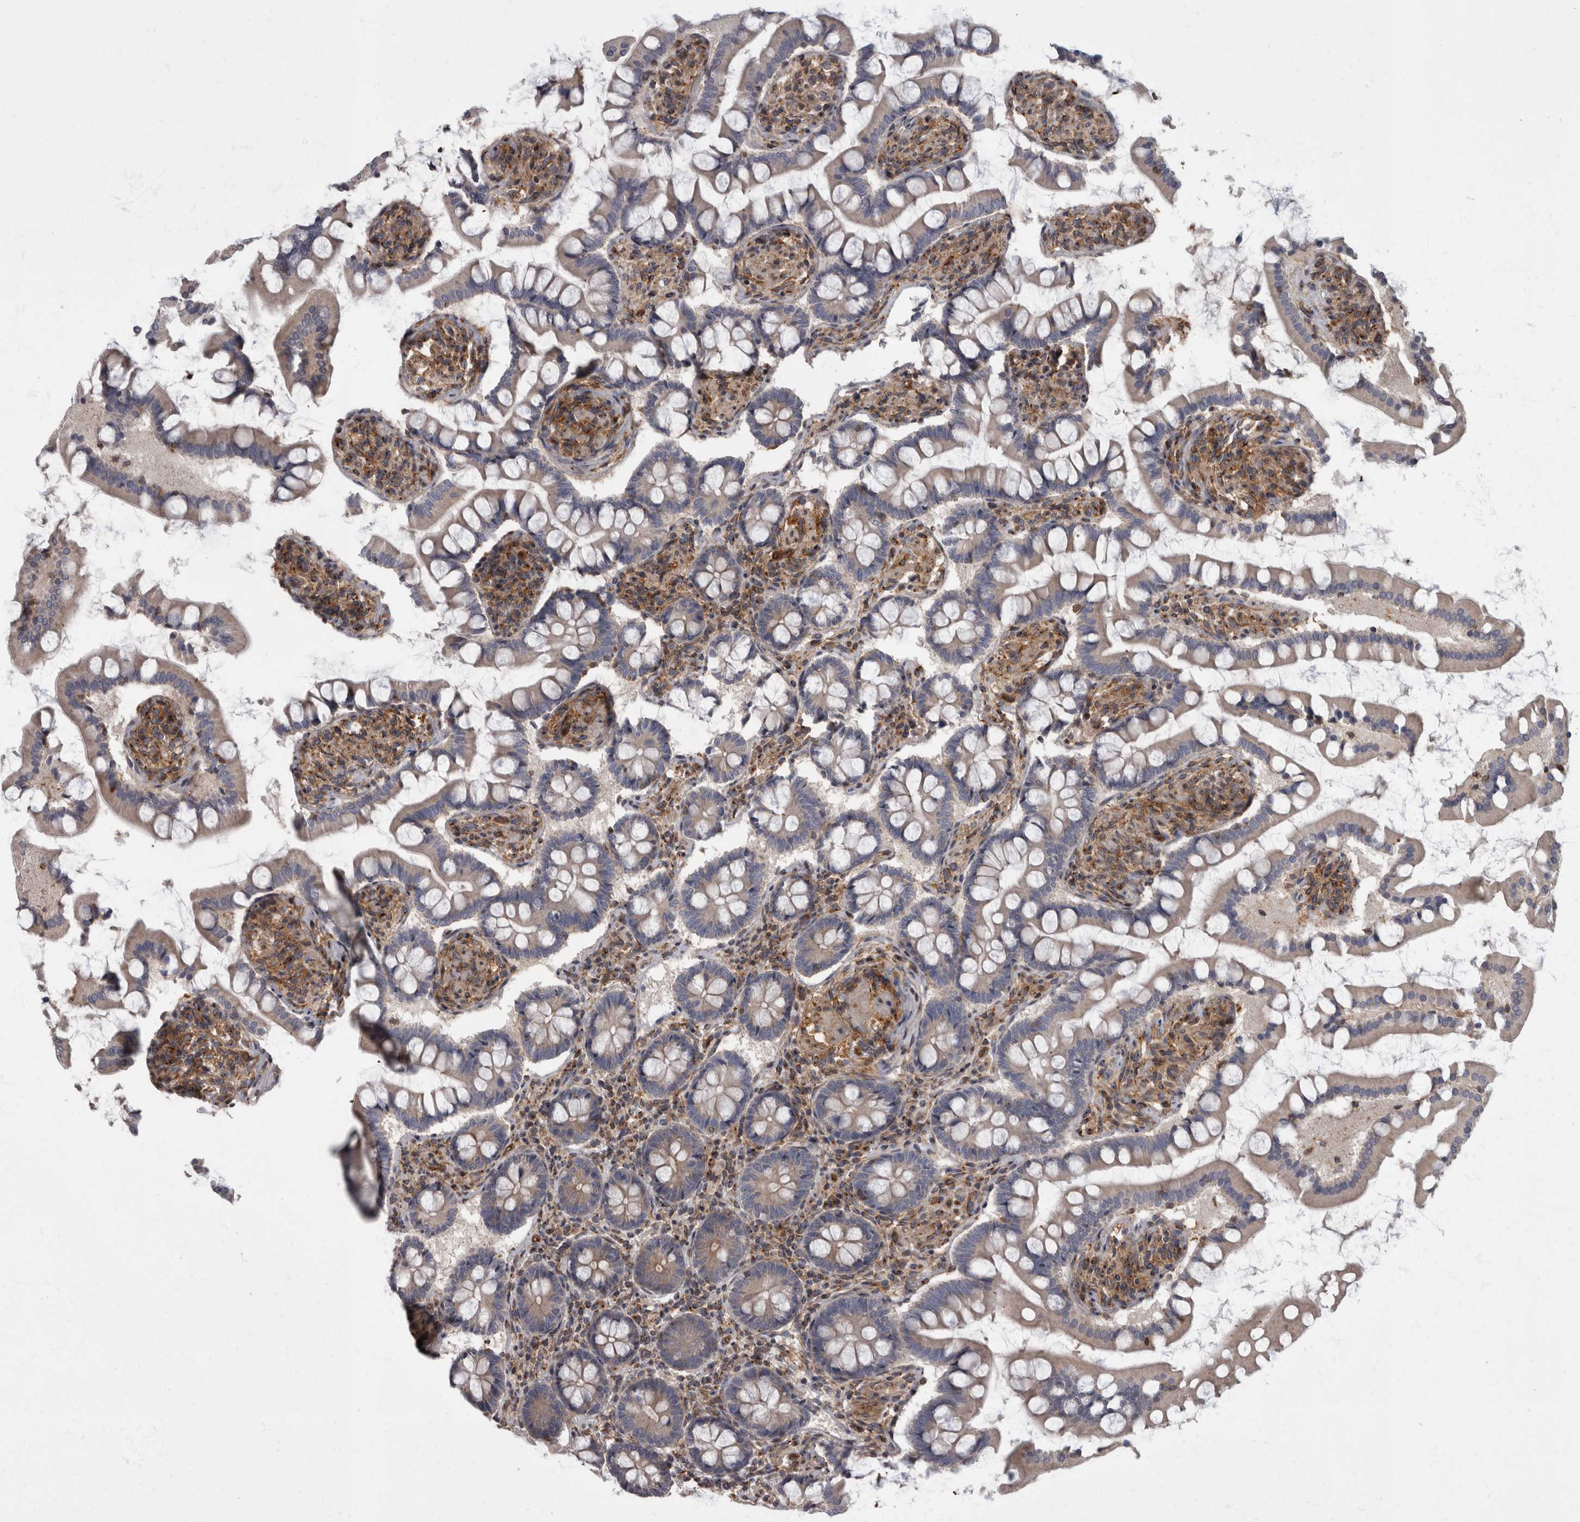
{"staining": {"intensity": "weak", "quantity": ">75%", "location": "cytoplasmic/membranous"}, "tissue": "small intestine", "cell_type": "Glandular cells", "image_type": "normal", "snomed": [{"axis": "morphology", "description": "Normal tissue, NOS"}, {"axis": "topography", "description": "Small intestine"}], "caption": "Protein analysis of benign small intestine displays weak cytoplasmic/membranous positivity in approximately >75% of glandular cells. (DAB (3,3'-diaminobenzidine) IHC with brightfield microscopy, high magnification).", "gene": "HOOK3", "patient": {"sex": "male", "age": 41}}